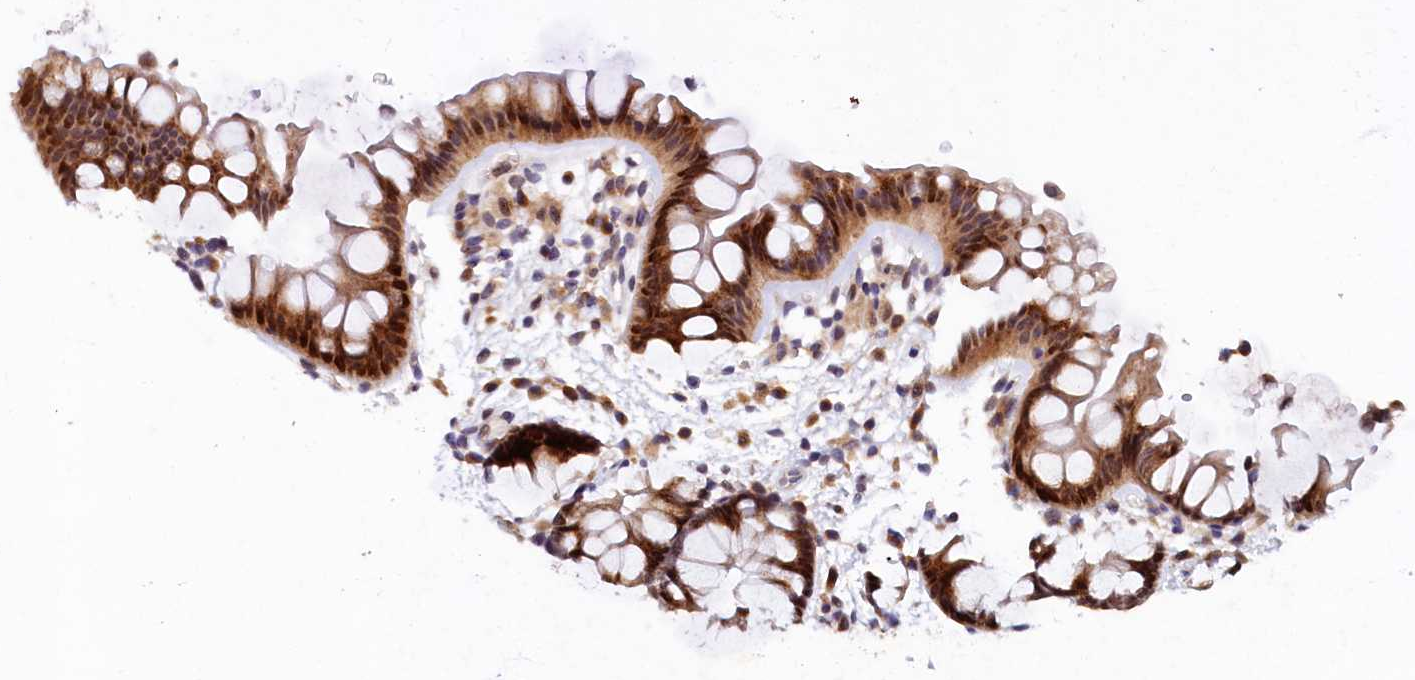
{"staining": {"intensity": "negative", "quantity": "none", "location": "none"}, "tissue": "colon", "cell_type": "Endothelial cells", "image_type": "normal", "snomed": [{"axis": "morphology", "description": "Normal tissue, NOS"}, {"axis": "topography", "description": "Colon"}], "caption": "IHC image of normal human colon stained for a protein (brown), which shows no expression in endothelial cells.", "gene": "LATS2", "patient": {"sex": "female", "age": 62}}